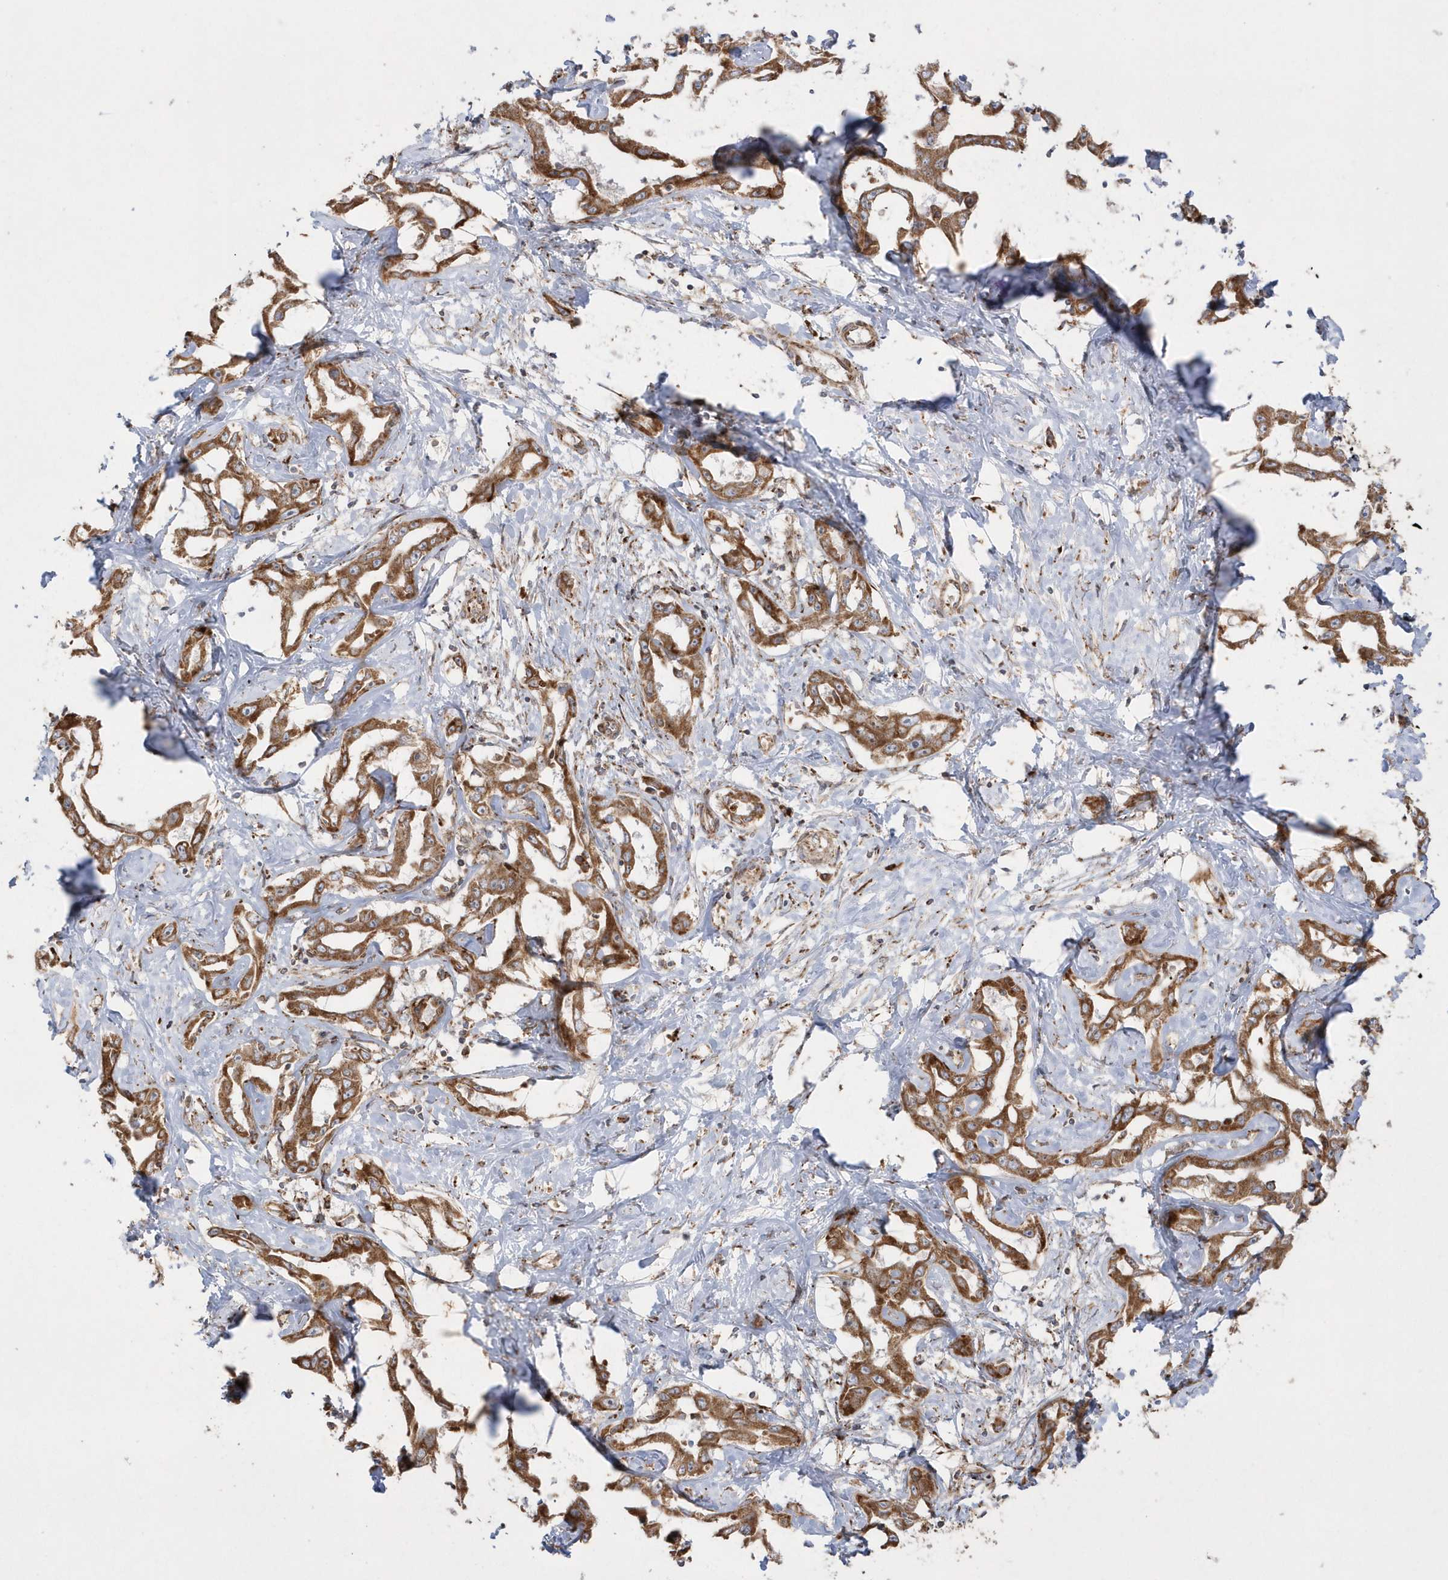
{"staining": {"intensity": "moderate", "quantity": ">75%", "location": "cytoplasmic/membranous"}, "tissue": "liver cancer", "cell_type": "Tumor cells", "image_type": "cancer", "snomed": [{"axis": "morphology", "description": "Cholangiocarcinoma"}, {"axis": "topography", "description": "Liver"}], "caption": "Tumor cells display medium levels of moderate cytoplasmic/membranous staining in about >75% of cells in cholangiocarcinoma (liver).", "gene": "SH3BP2", "patient": {"sex": "male", "age": 59}}